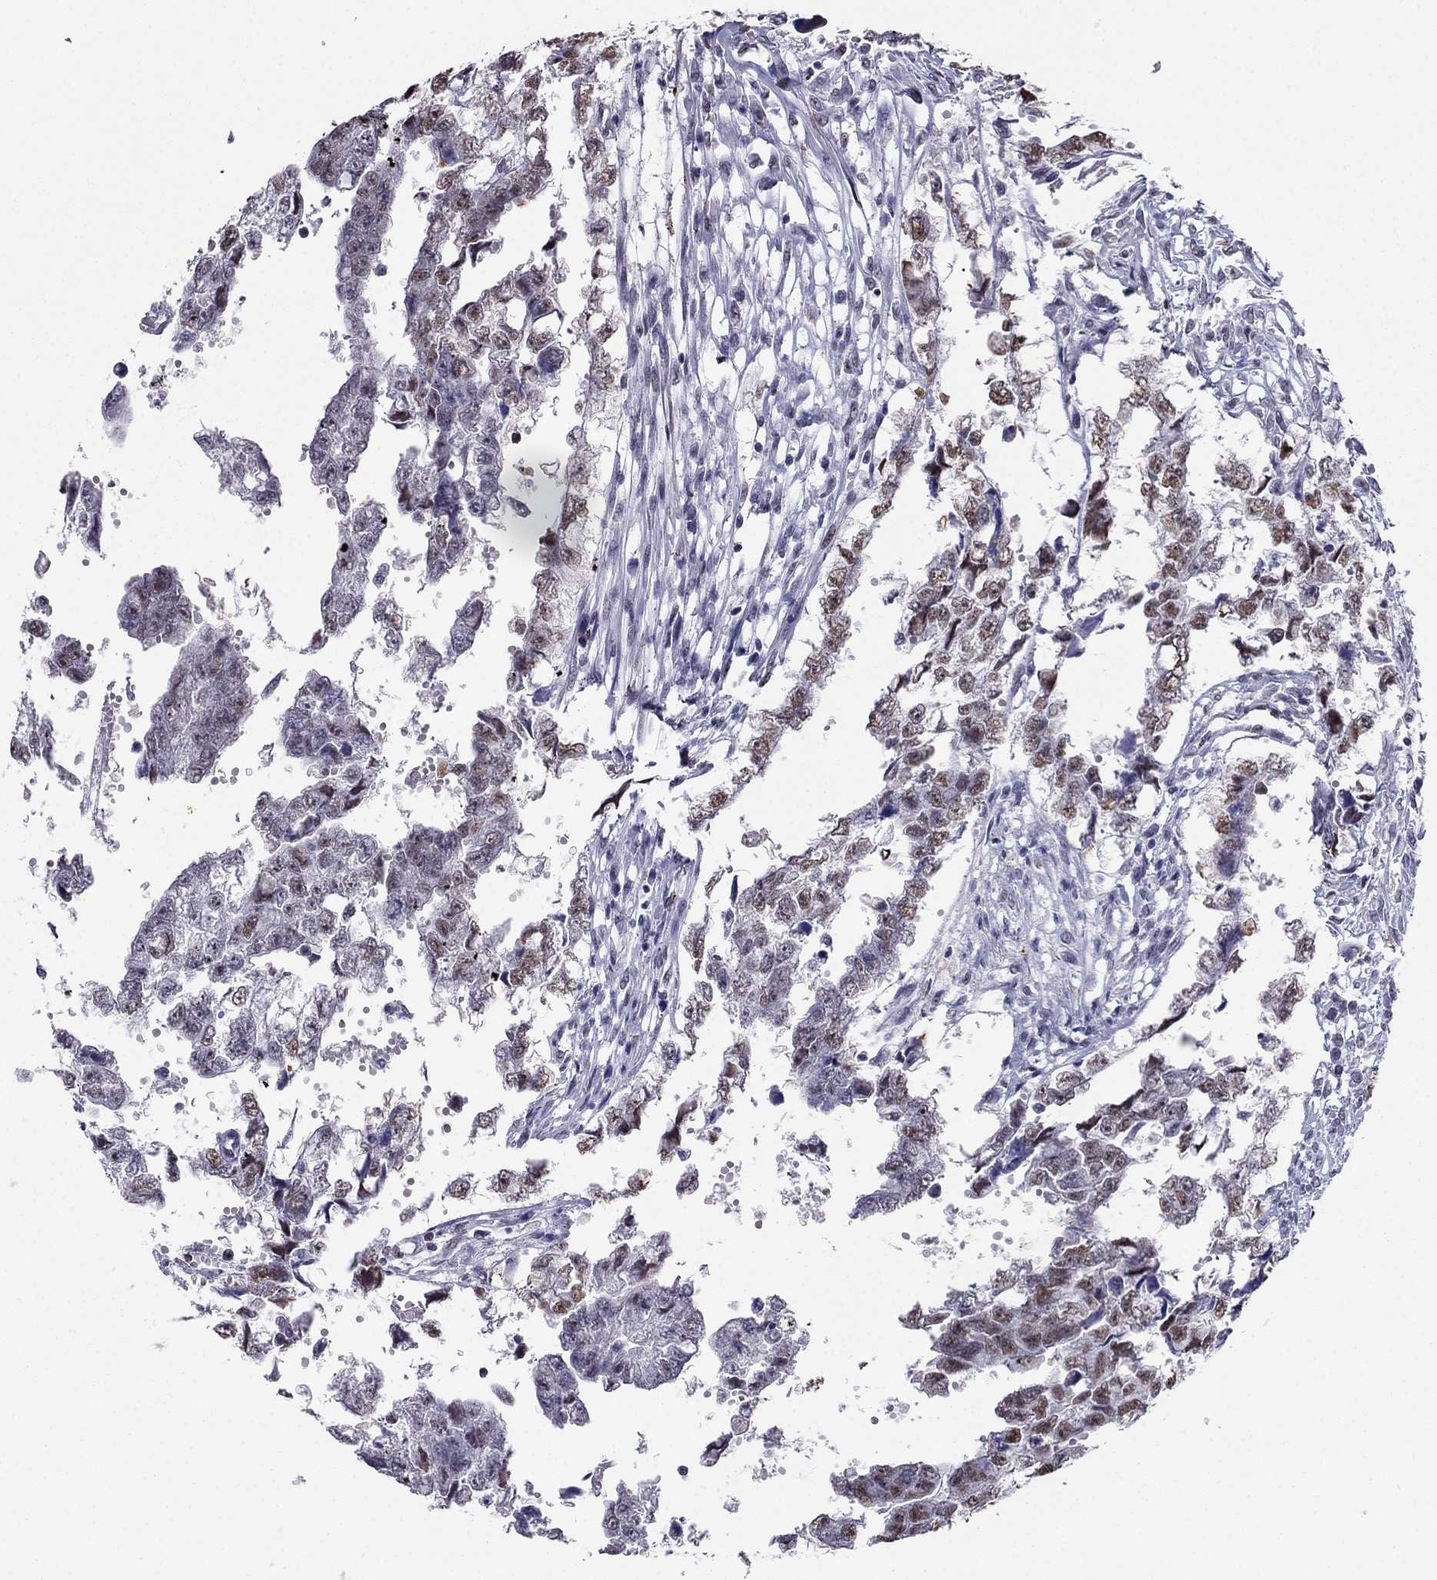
{"staining": {"intensity": "weak", "quantity": "25%-75%", "location": "nuclear"}, "tissue": "testis cancer", "cell_type": "Tumor cells", "image_type": "cancer", "snomed": [{"axis": "morphology", "description": "Carcinoma, Embryonal, NOS"}, {"axis": "morphology", "description": "Teratoma, malignant, NOS"}, {"axis": "topography", "description": "Testis"}], "caption": "IHC image of neoplastic tissue: testis teratoma (malignant) stained using IHC demonstrates low levels of weak protein expression localized specifically in the nuclear of tumor cells, appearing as a nuclear brown color.", "gene": "PPM1G", "patient": {"sex": "male", "age": 44}}